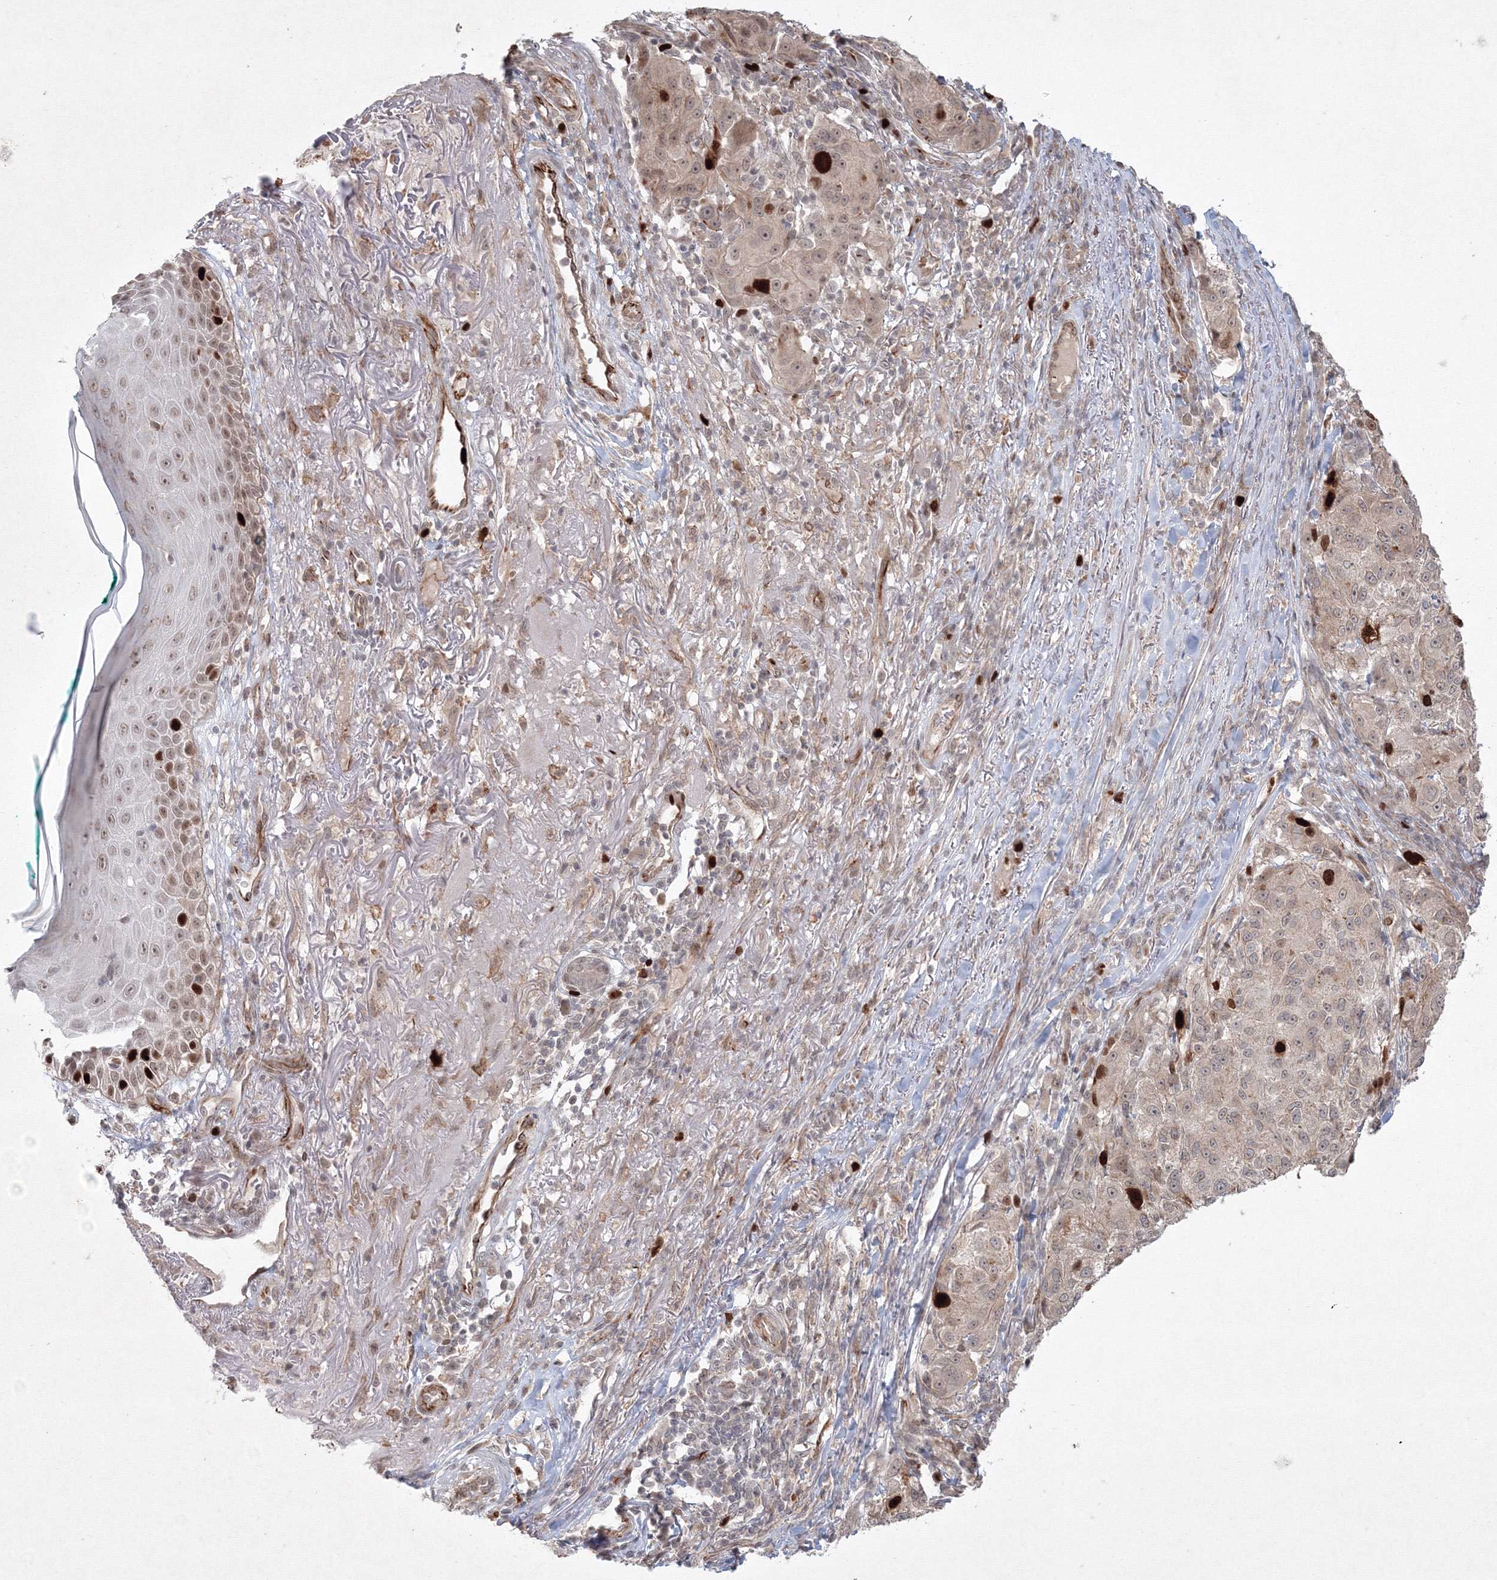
{"staining": {"intensity": "strong", "quantity": "<25%", "location": "nuclear"}, "tissue": "melanoma", "cell_type": "Tumor cells", "image_type": "cancer", "snomed": [{"axis": "morphology", "description": "Necrosis, NOS"}, {"axis": "morphology", "description": "Malignant melanoma, NOS"}, {"axis": "topography", "description": "Skin"}], "caption": "Immunohistochemistry (DAB) staining of melanoma reveals strong nuclear protein expression in about <25% of tumor cells. The staining is performed using DAB (3,3'-diaminobenzidine) brown chromogen to label protein expression. The nuclei are counter-stained blue using hematoxylin.", "gene": "KIF20A", "patient": {"sex": "female", "age": 87}}